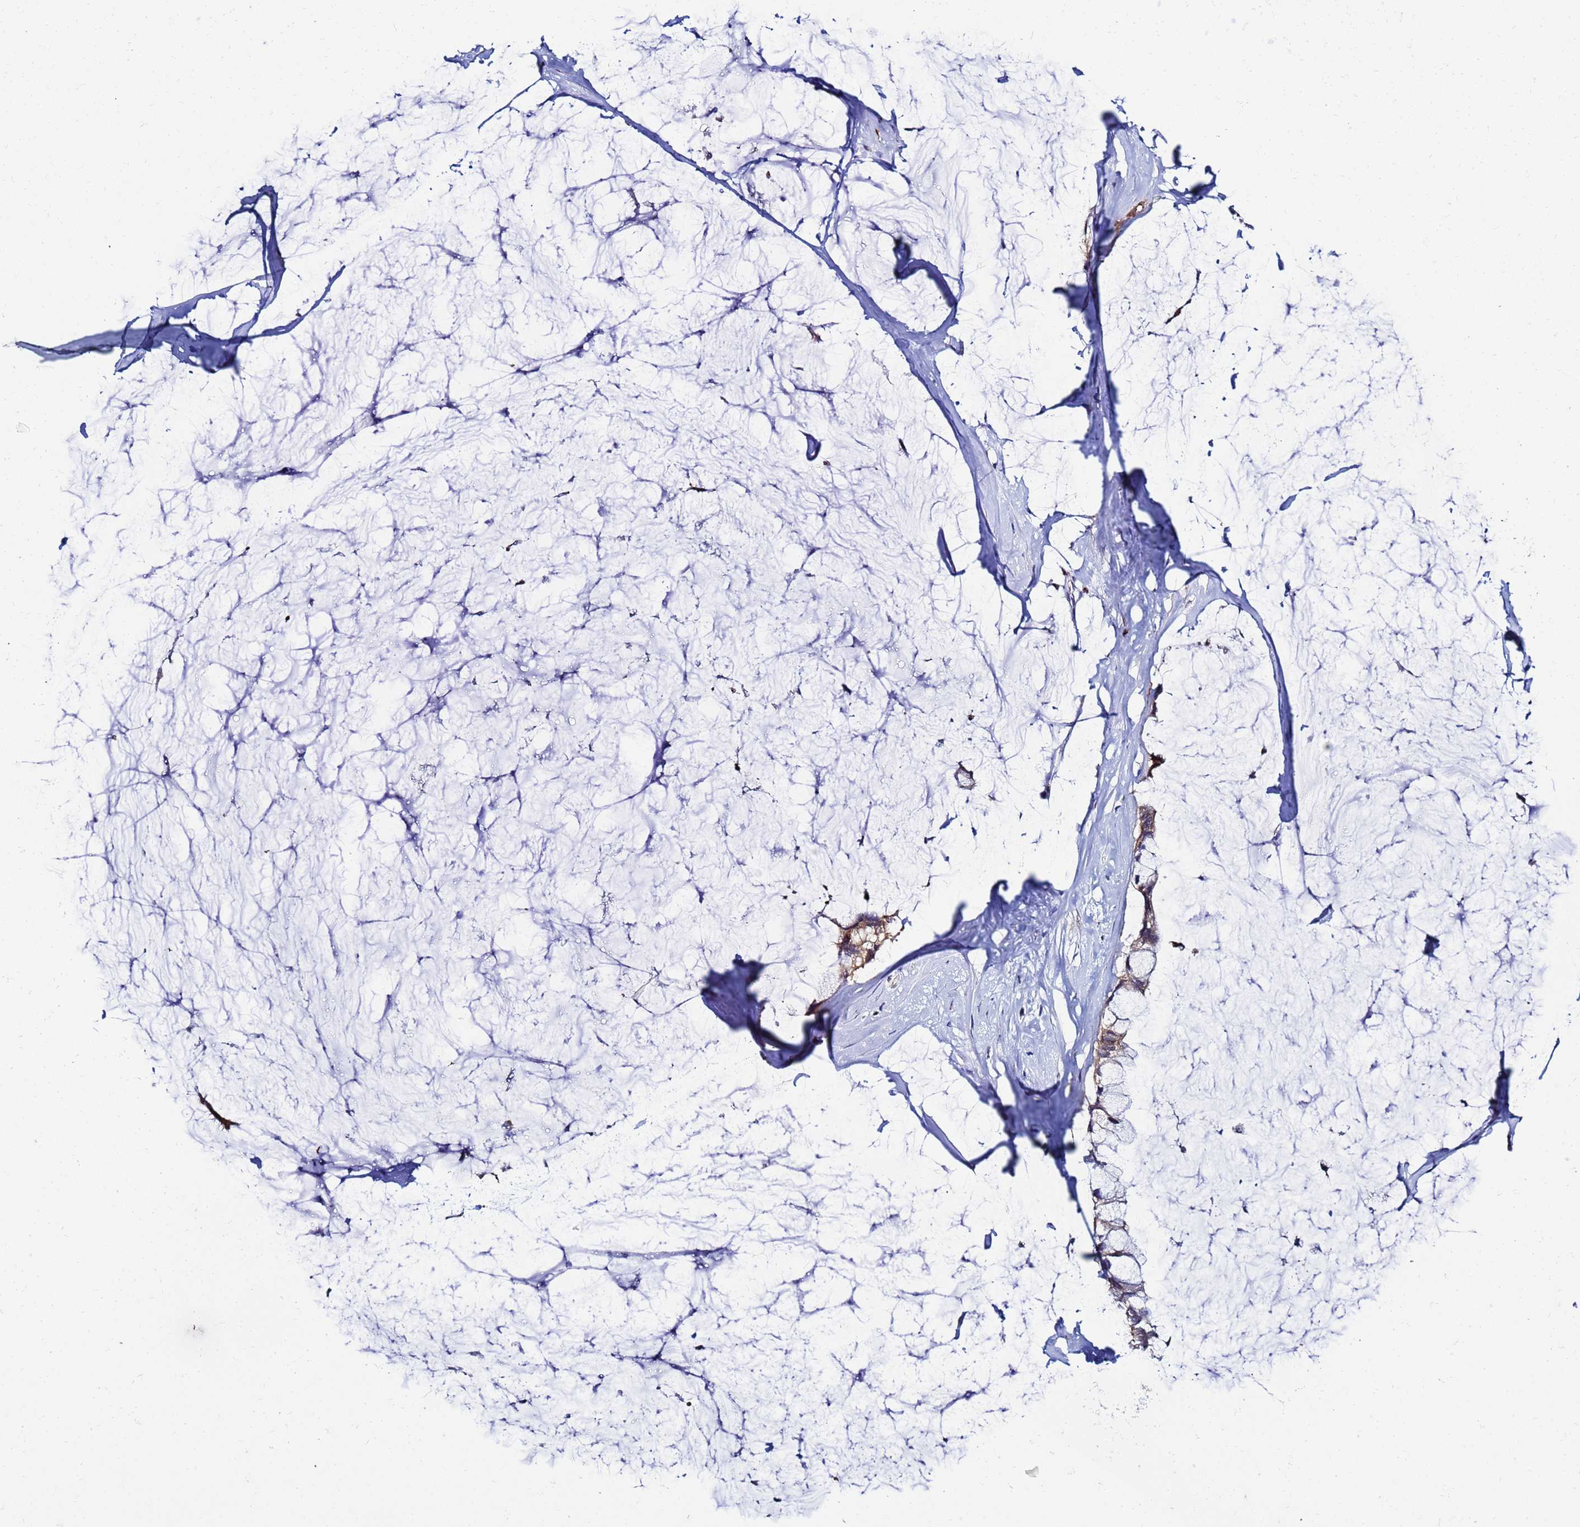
{"staining": {"intensity": "moderate", "quantity": "25%-75%", "location": "cytoplasmic/membranous"}, "tissue": "ovarian cancer", "cell_type": "Tumor cells", "image_type": "cancer", "snomed": [{"axis": "morphology", "description": "Cystadenocarcinoma, mucinous, NOS"}, {"axis": "topography", "description": "Ovary"}], "caption": "High-power microscopy captured an immunohistochemistry (IHC) histopathology image of mucinous cystadenocarcinoma (ovarian), revealing moderate cytoplasmic/membranous expression in about 25%-75% of tumor cells.", "gene": "SLC25A37", "patient": {"sex": "female", "age": 39}}